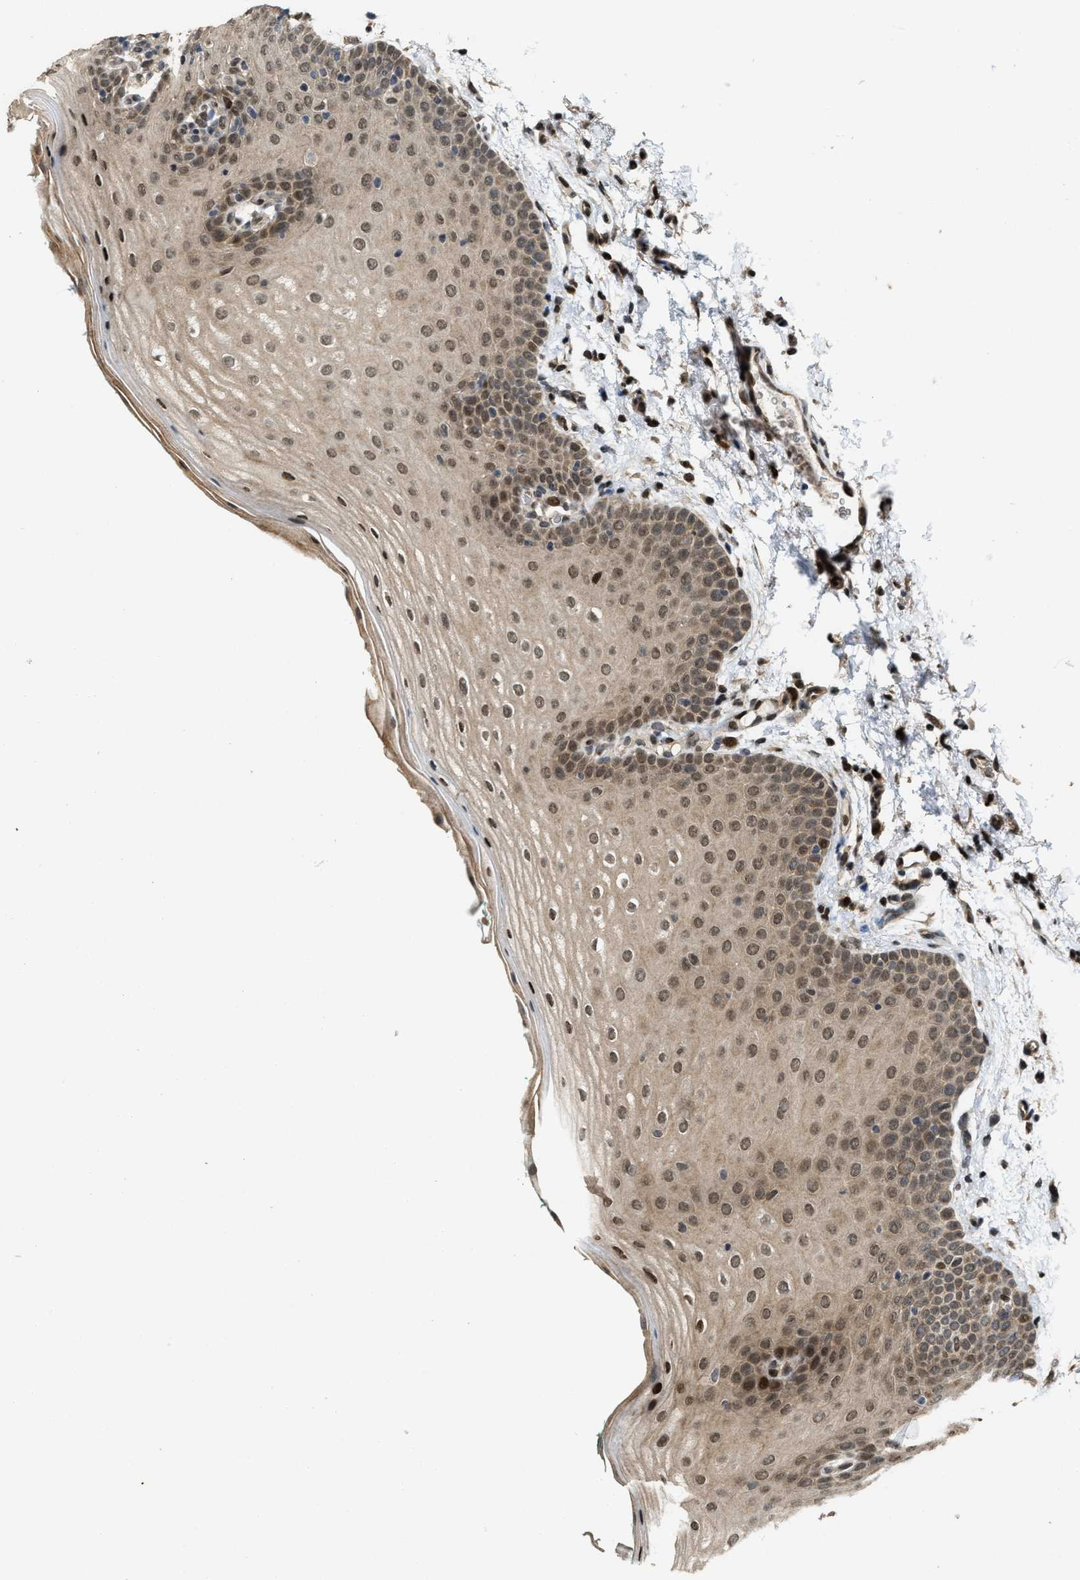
{"staining": {"intensity": "moderate", "quantity": ">75%", "location": "cytoplasmic/membranous,nuclear"}, "tissue": "oral mucosa", "cell_type": "Squamous epithelial cells", "image_type": "normal", "snomed": [{"axis": "morphology", "description": "Normal tissue, NOS"}, {"axis": "topography", "description": "Skin"}, {"axis": "topography", "description": "Oral tissue"}], "caption": "This histopathology image shows immunohistochemistry (IHC) staining of normal human oral mucosa, with medium moderate cytoplasmic/membranous,nuclear staining in about >75% of squamous epithelial cells.", "gene": "SERTAD2", "patient": {"sex": "male", "age": 84}}